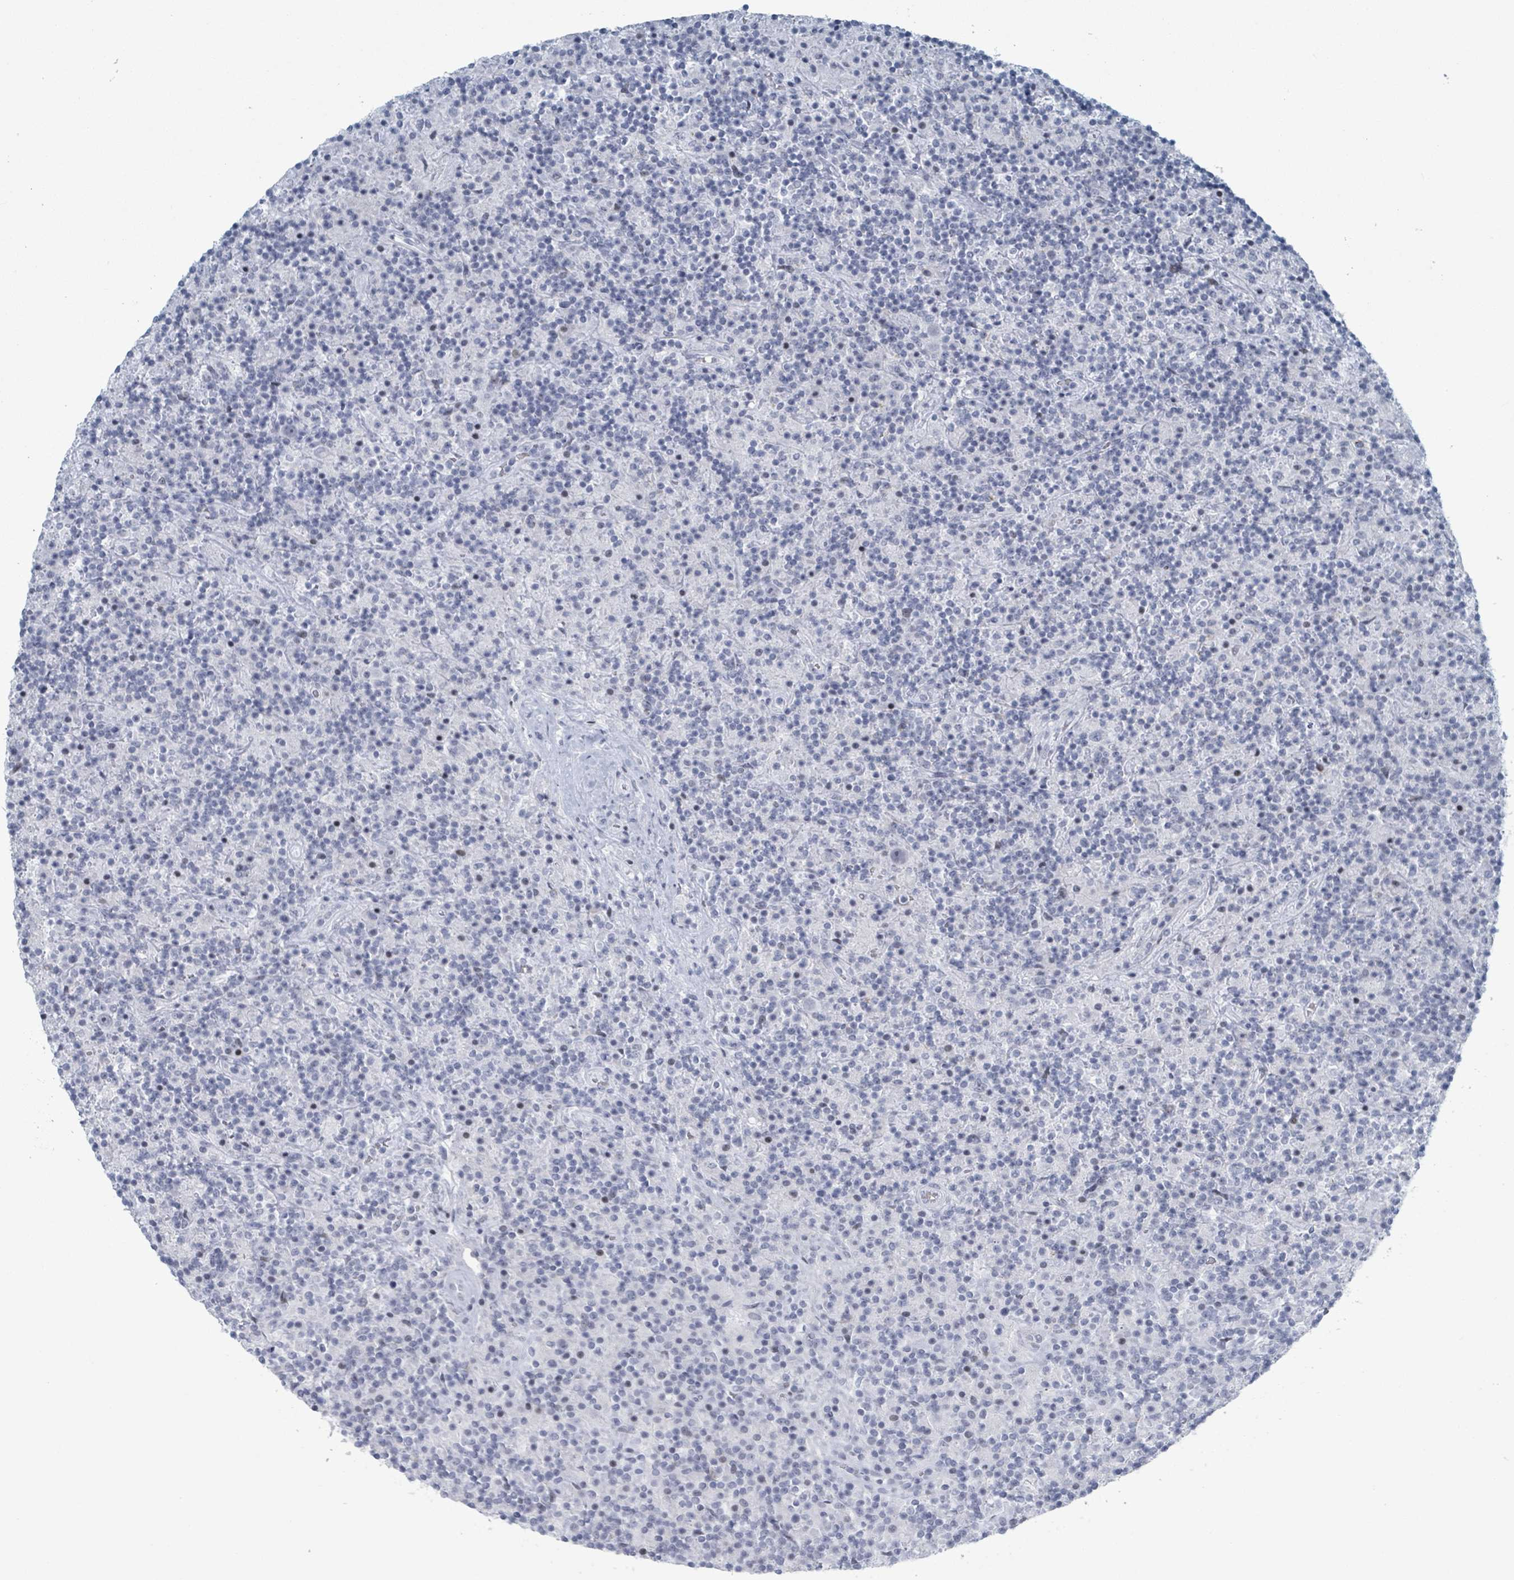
{"staining": {"intensity": "negative", "quantity": "none", "location": "none"}, "tissue": "lymphoma", "cell_type": "Tumor cells", "image_type": "cancer", "snomed": [{"axis": "morphology", "description": "Hodgkin's disease, NOS"}, {"axis": "topography", "description": "Lymph node"}], "caption": "DAB (3,3'-diaminobenzidine) immunohistochemical staining of human Hodgkin's disease reveals no significant positivity in tumor cells.", "gene": "GPR15LG", "patient": {"sex": "male", "age": 70}}